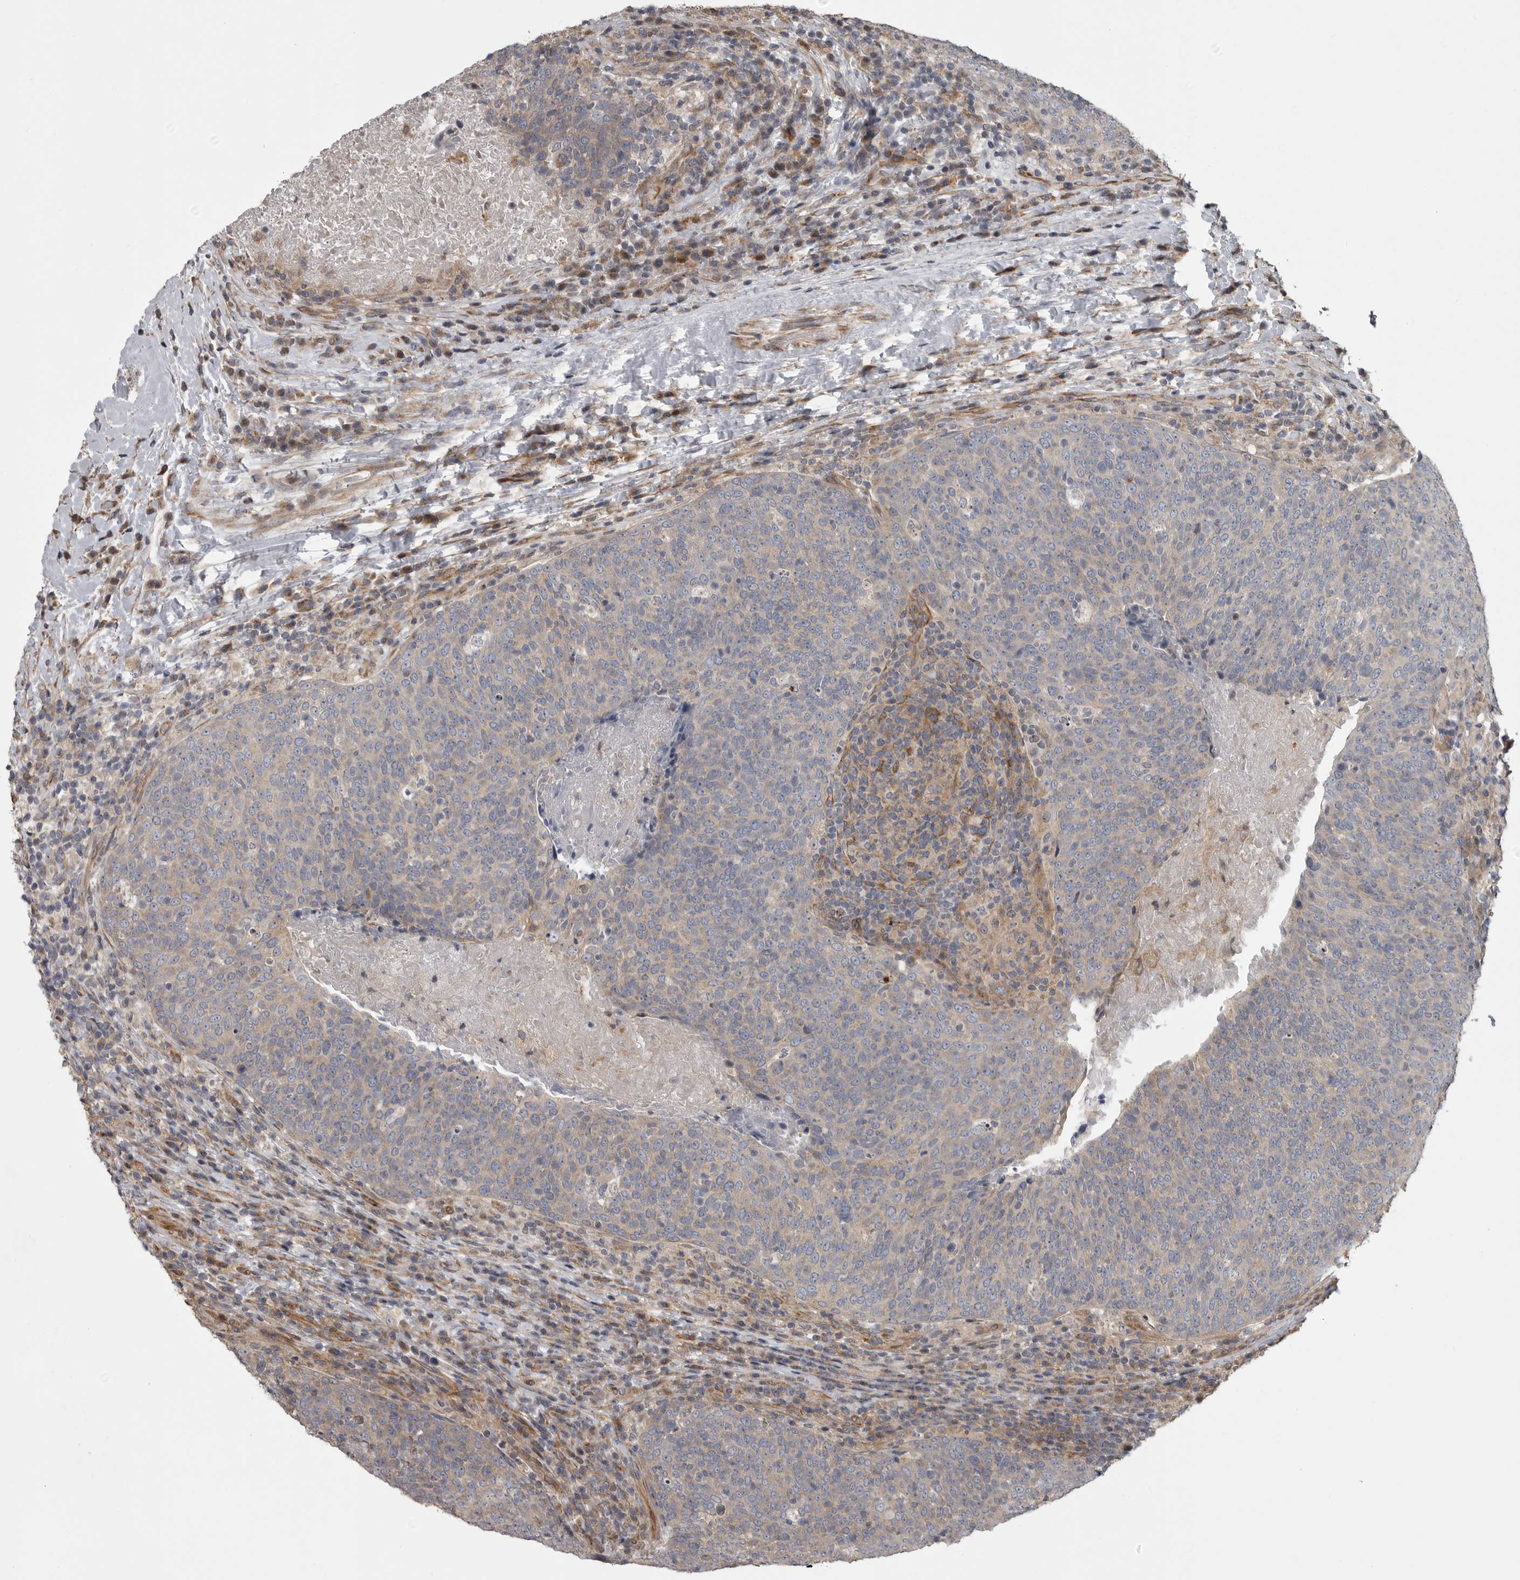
{"staining": {"intensity": "weak", "quantity": "<25%", "location": "cytoplasmic/membranous"}, "tissue": "head and neck cancer", "cell_type": "Tumor cells", "image_type": "cancer", "snomed": [{"axis": "morphology", "description": "Squamous cell carcinoma, NOS"}, {"axis": "morphology", "description": "Squamous cell carcinoma, metastatic, NOS"}, {"axis": "topography", "description": "Lymph node"}, {"axis": "topography", "description": "Head-Neck"}], "caption": "This is an immunohistochemistry photomicrograph of human head and neck cancer. There is no expression in tumor cells.", "gene": "ZNRF1", "patient": {"sex": "male", "age": 62}}